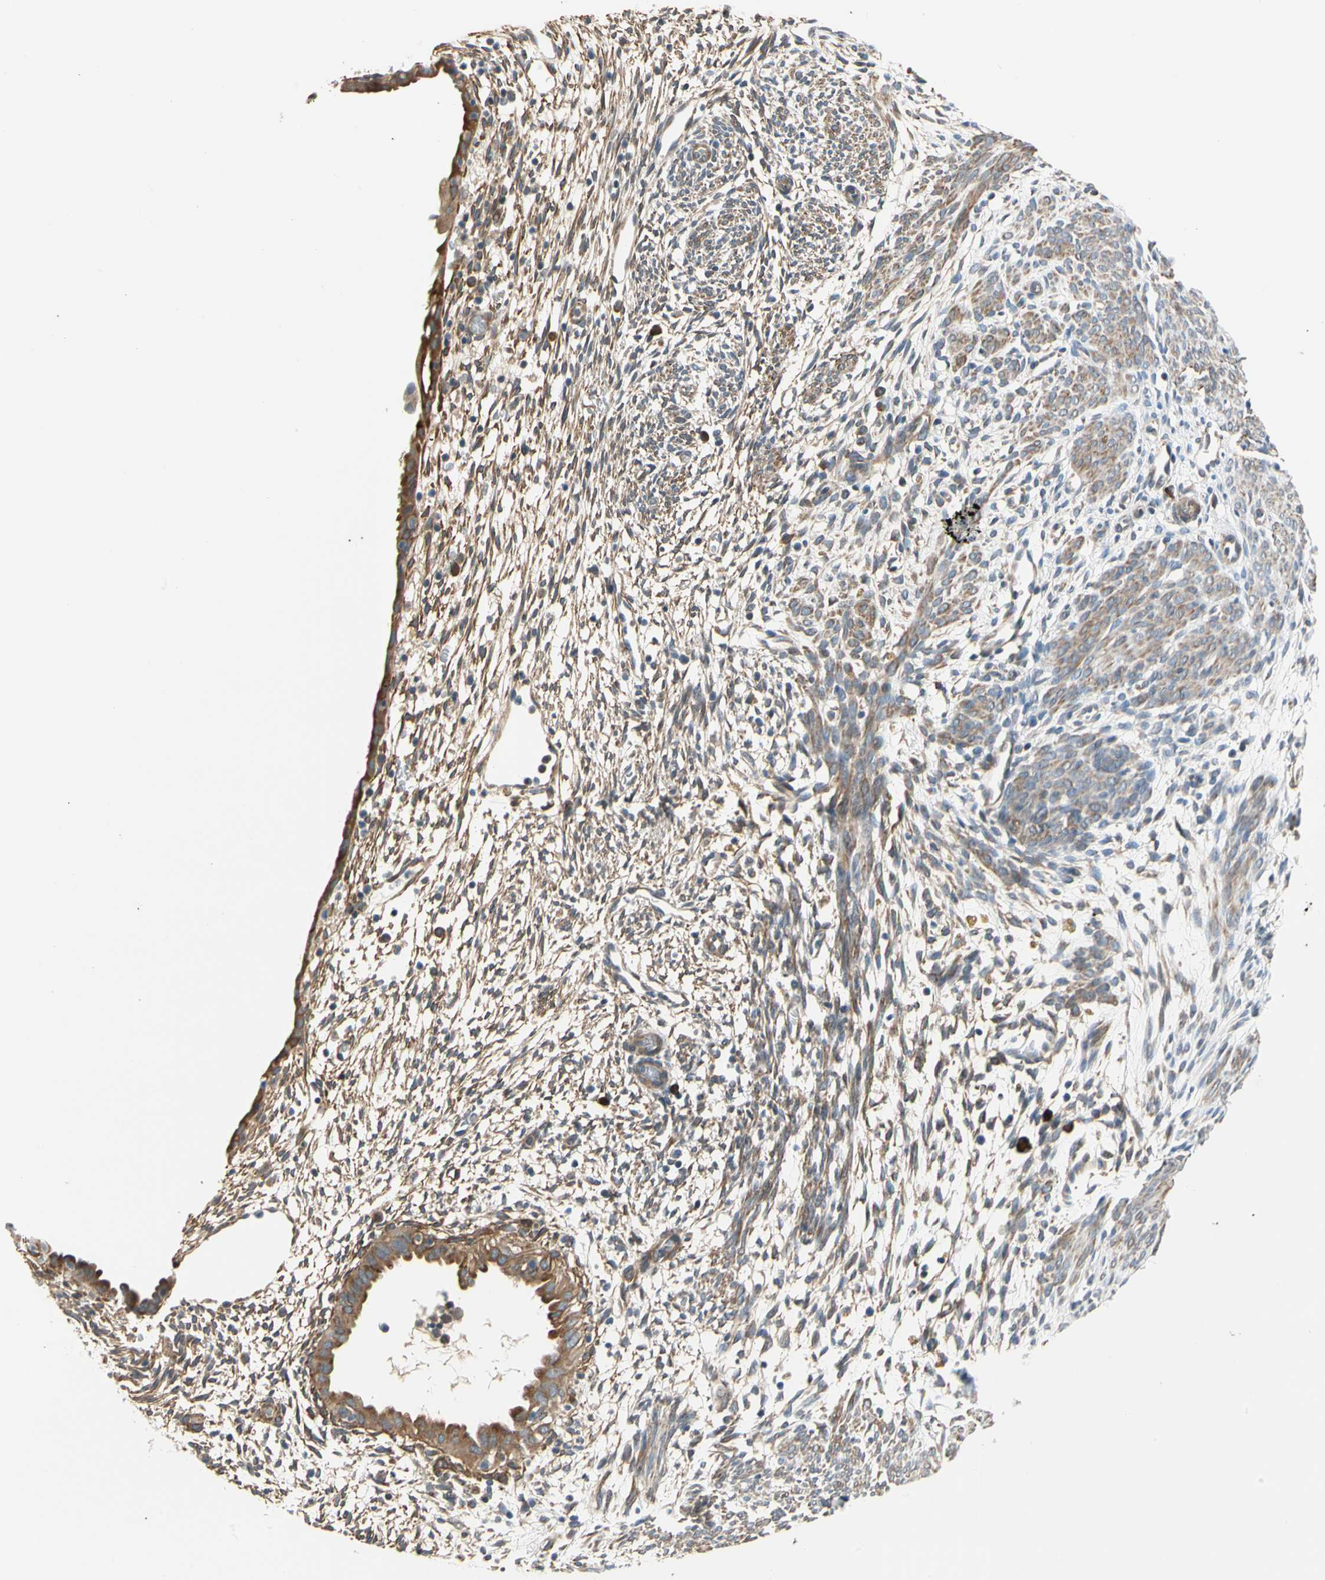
{"staining": {"intensity": "moderate", "quantity": ">75%", "location": "cytoplasmic/membranous"}, "tissue": "endometrium", "cell_type": "Cells in endometrial stroma", "image_type": "normal", "snomed": [{"axis": "morphology", "description": "Normal tissue, NOS"}, {"axis": "morphology", "description": "Atrophy, NOS"}, {"axis": "topography", "description": "Uterus"}, {"axis": "topography", "description": "Endometrium"}], "caption": "Immunohistochemistry (IHC) staining of normal endometrium, which shows medium levels of moderate cytoplasmic/membranous expression in about >75% of cells in endometrial stroma indicating moderate cytoplasmic/membranous protein staining. The staining was performed using DAB (brown) for protein detection and nuclei were counterstained in hematoxylin (blue).", "gene": "LIMK2", "patient": {"sex": "female", "age": 68}}